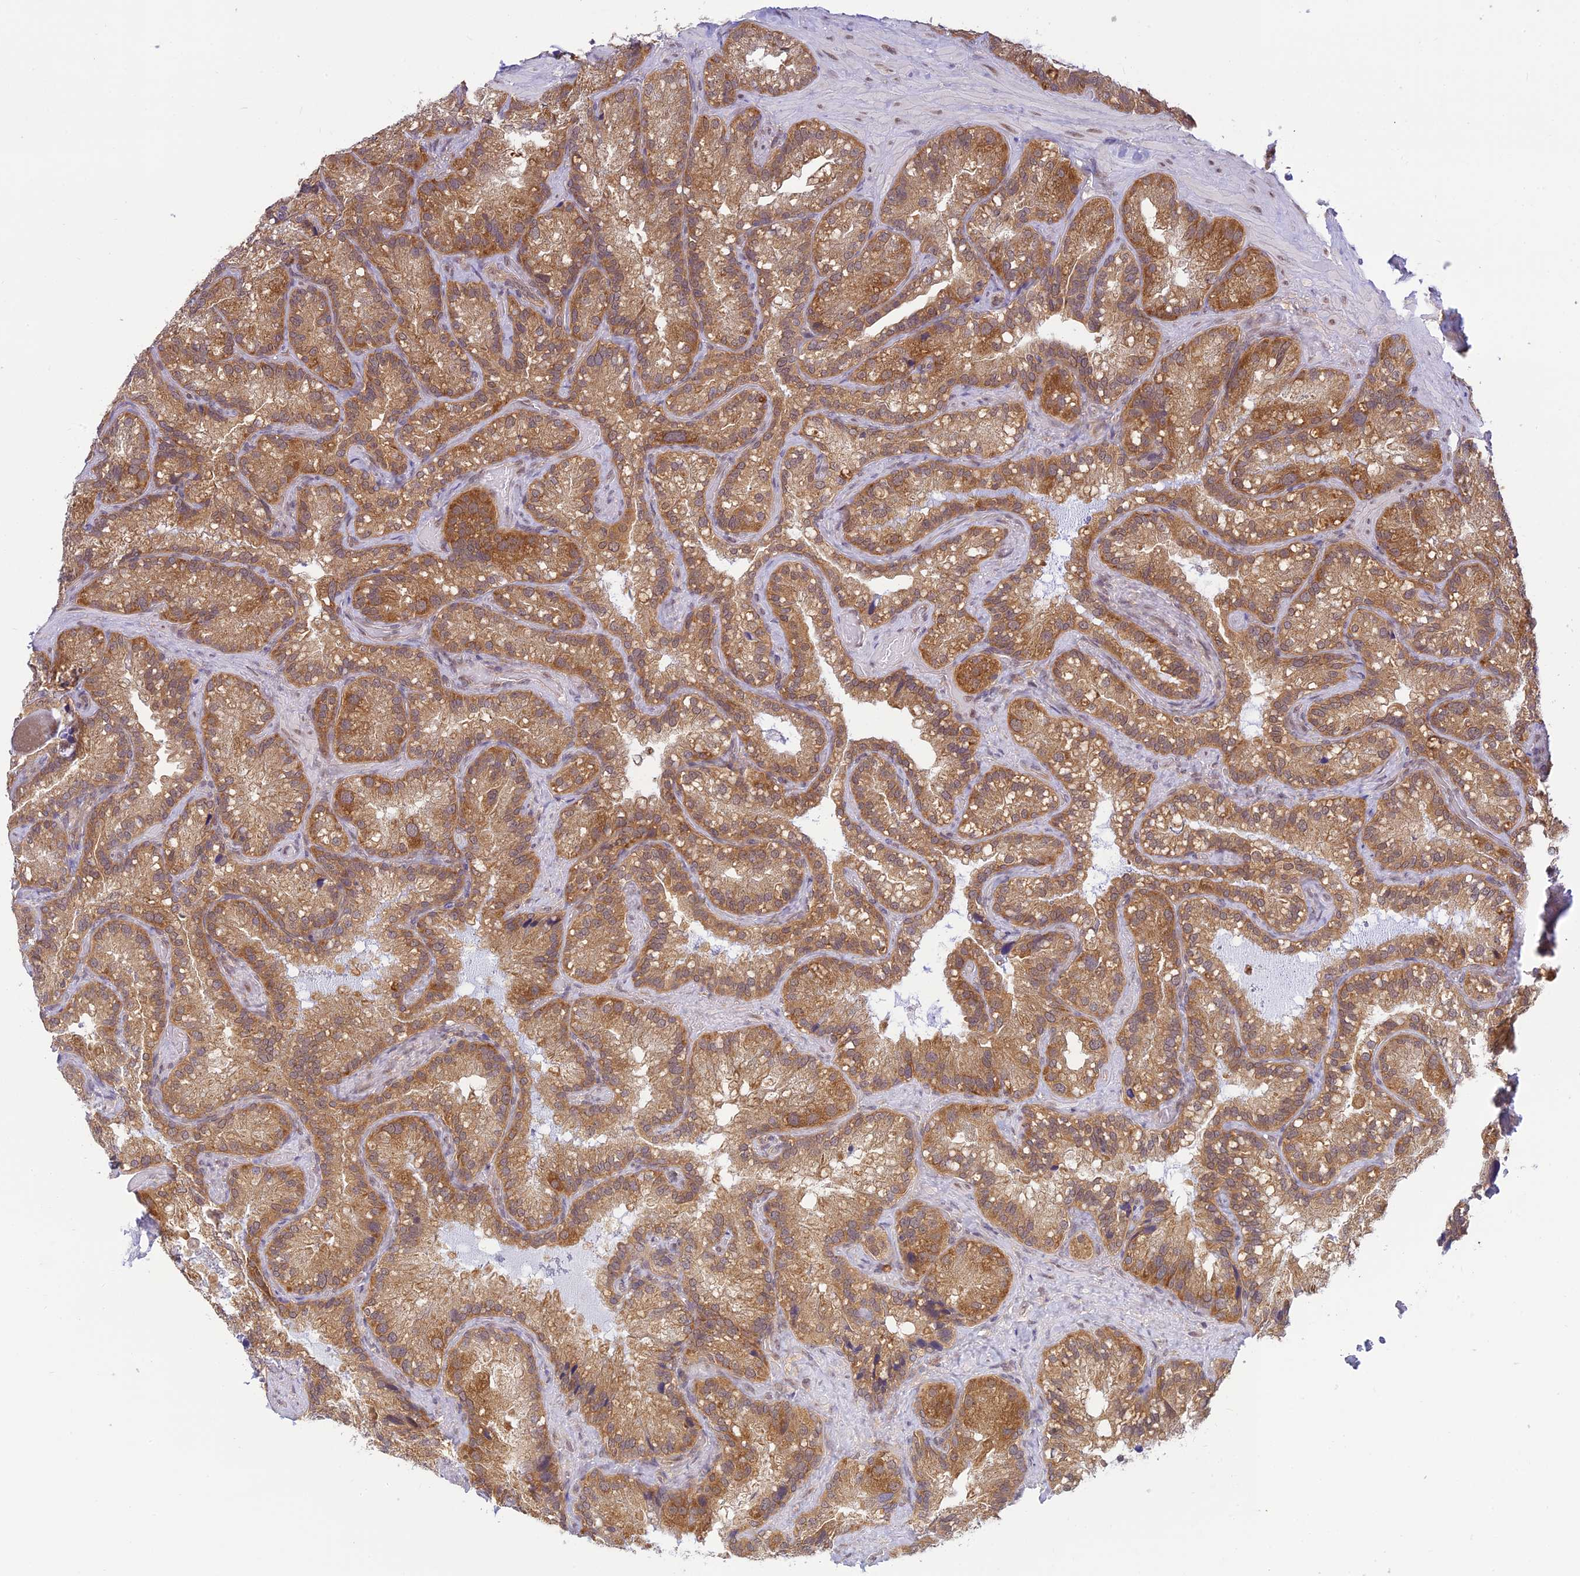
{"staining": {"intensity": "moderate", "quantity": ">75%", "location": "cytoplasmic/membranous,nuclear"}, "tissue": "seminal vesicle", "cell_type": "Glandular cells", "image_type": "normal", "snomed": [{"axis": "morphology", "description": "Normal tissue, NOS"}, {"axis": "topography", "description": "Prostate"}, {"axis": "topography", "description": "Seminal veicle"}], "caption": "Immunohistochemistry photomicrograph of normal seminal vesicle: human seminal vesicle stained using IHC exhibits medium levels of moderate protein expression localized specifically in the cytoplasmic/membranous,nuclear of glandular cells, appearing as a cytoplasmic/membranous,nuclear brown color.", "gene": "SKIC8", "patient": {"sex": "male", "age": 68}}